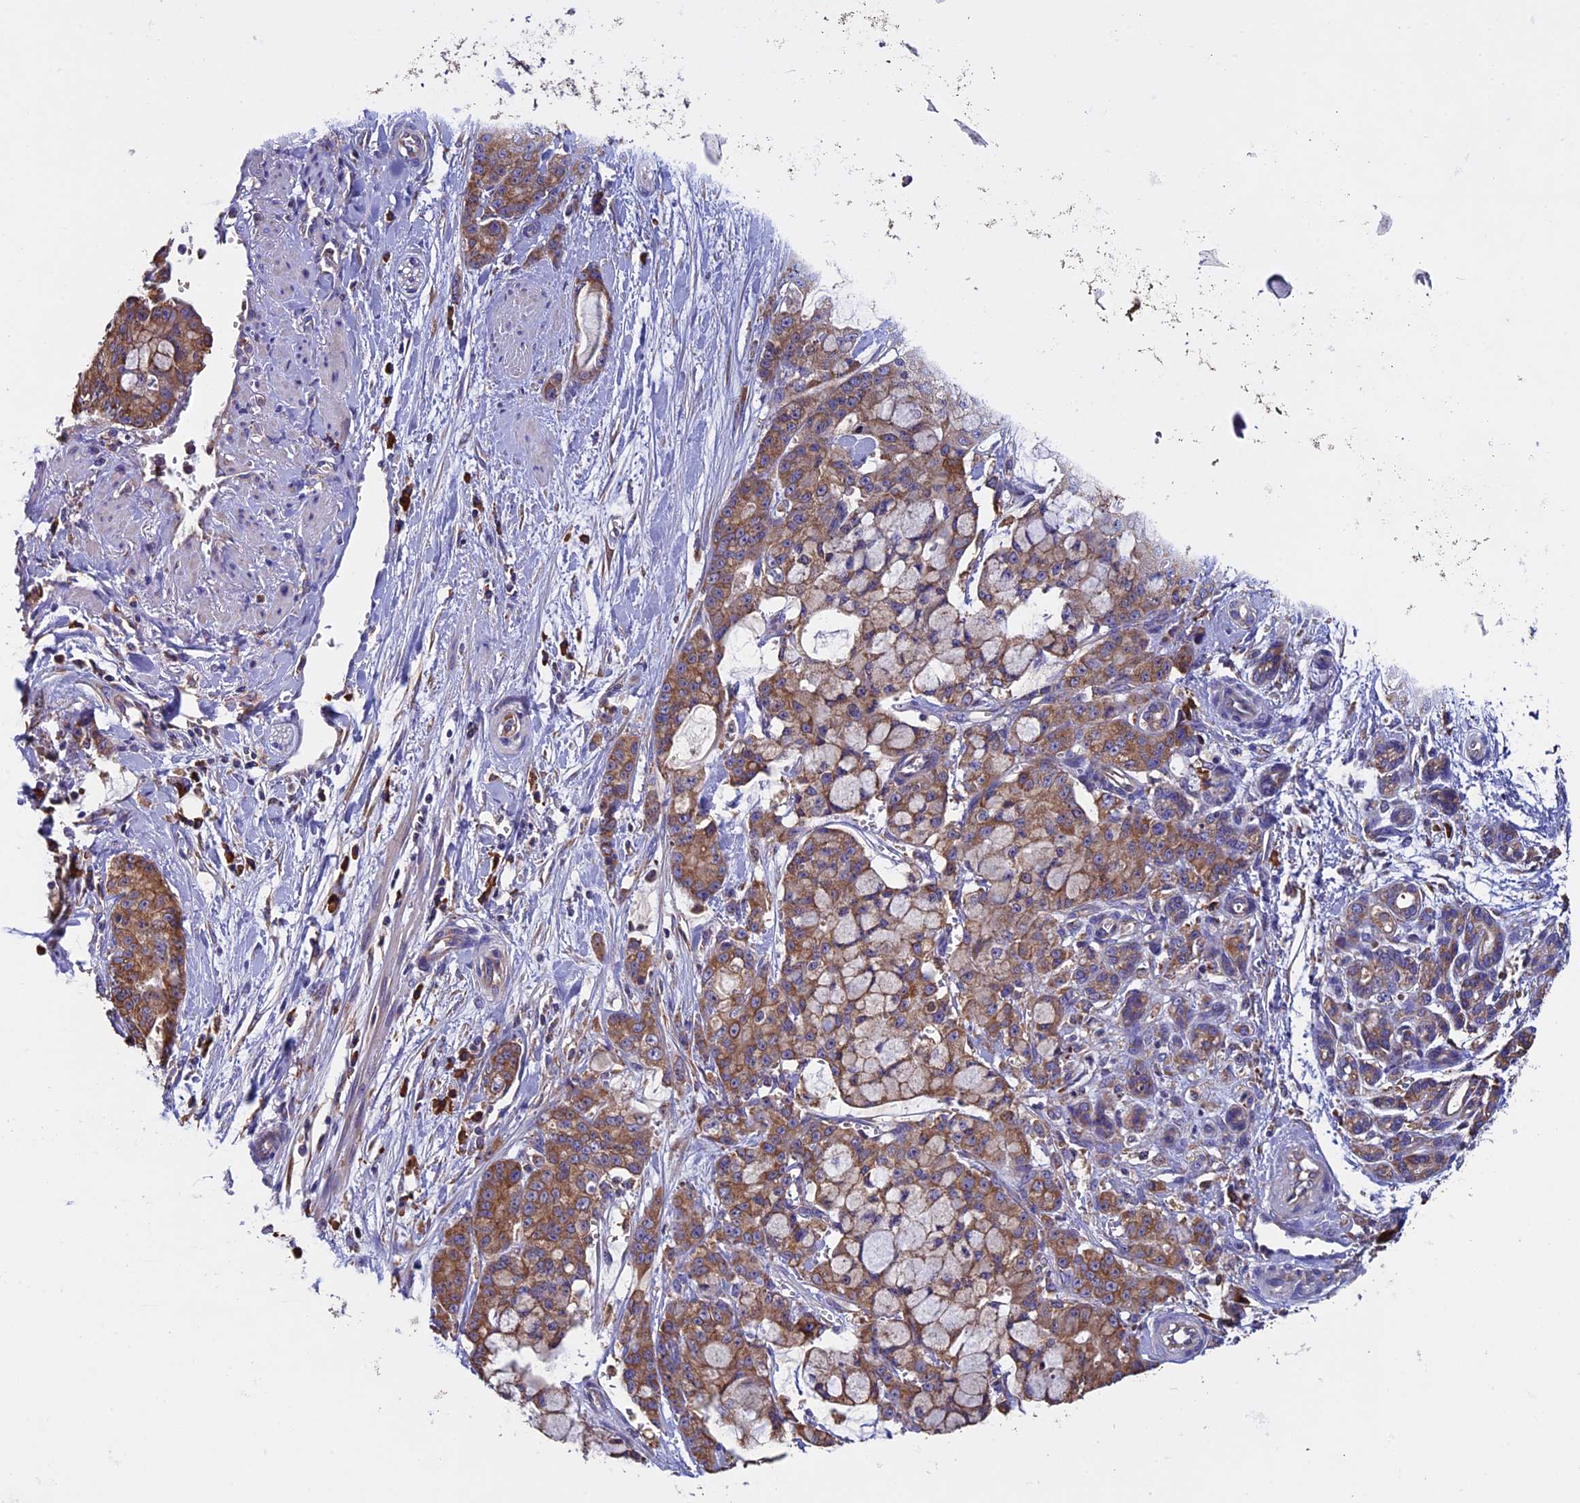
{"staining": {"intensity": "moderate", "quantity": ">75%", "location": "cytoplasmic/membranous"}, "tissue": "pancreatic cancer", "cell_type": "Tumor cells", "image_type": "cancer", "snomed": [{"axis": "morphology", "description": "Adenocarcinoma, NOS"}, {"axis": "topography", "description": "Pancreas"}], "caption": "Immunohistochemical staining of pancreatic adenocarcinoma exhibits medium levels of moderate cytoplasmic/membranous expression in approximately >75% of tumor cells.", "gene": "BTBD3", "patient": {"sex": "female", "age": 73}}